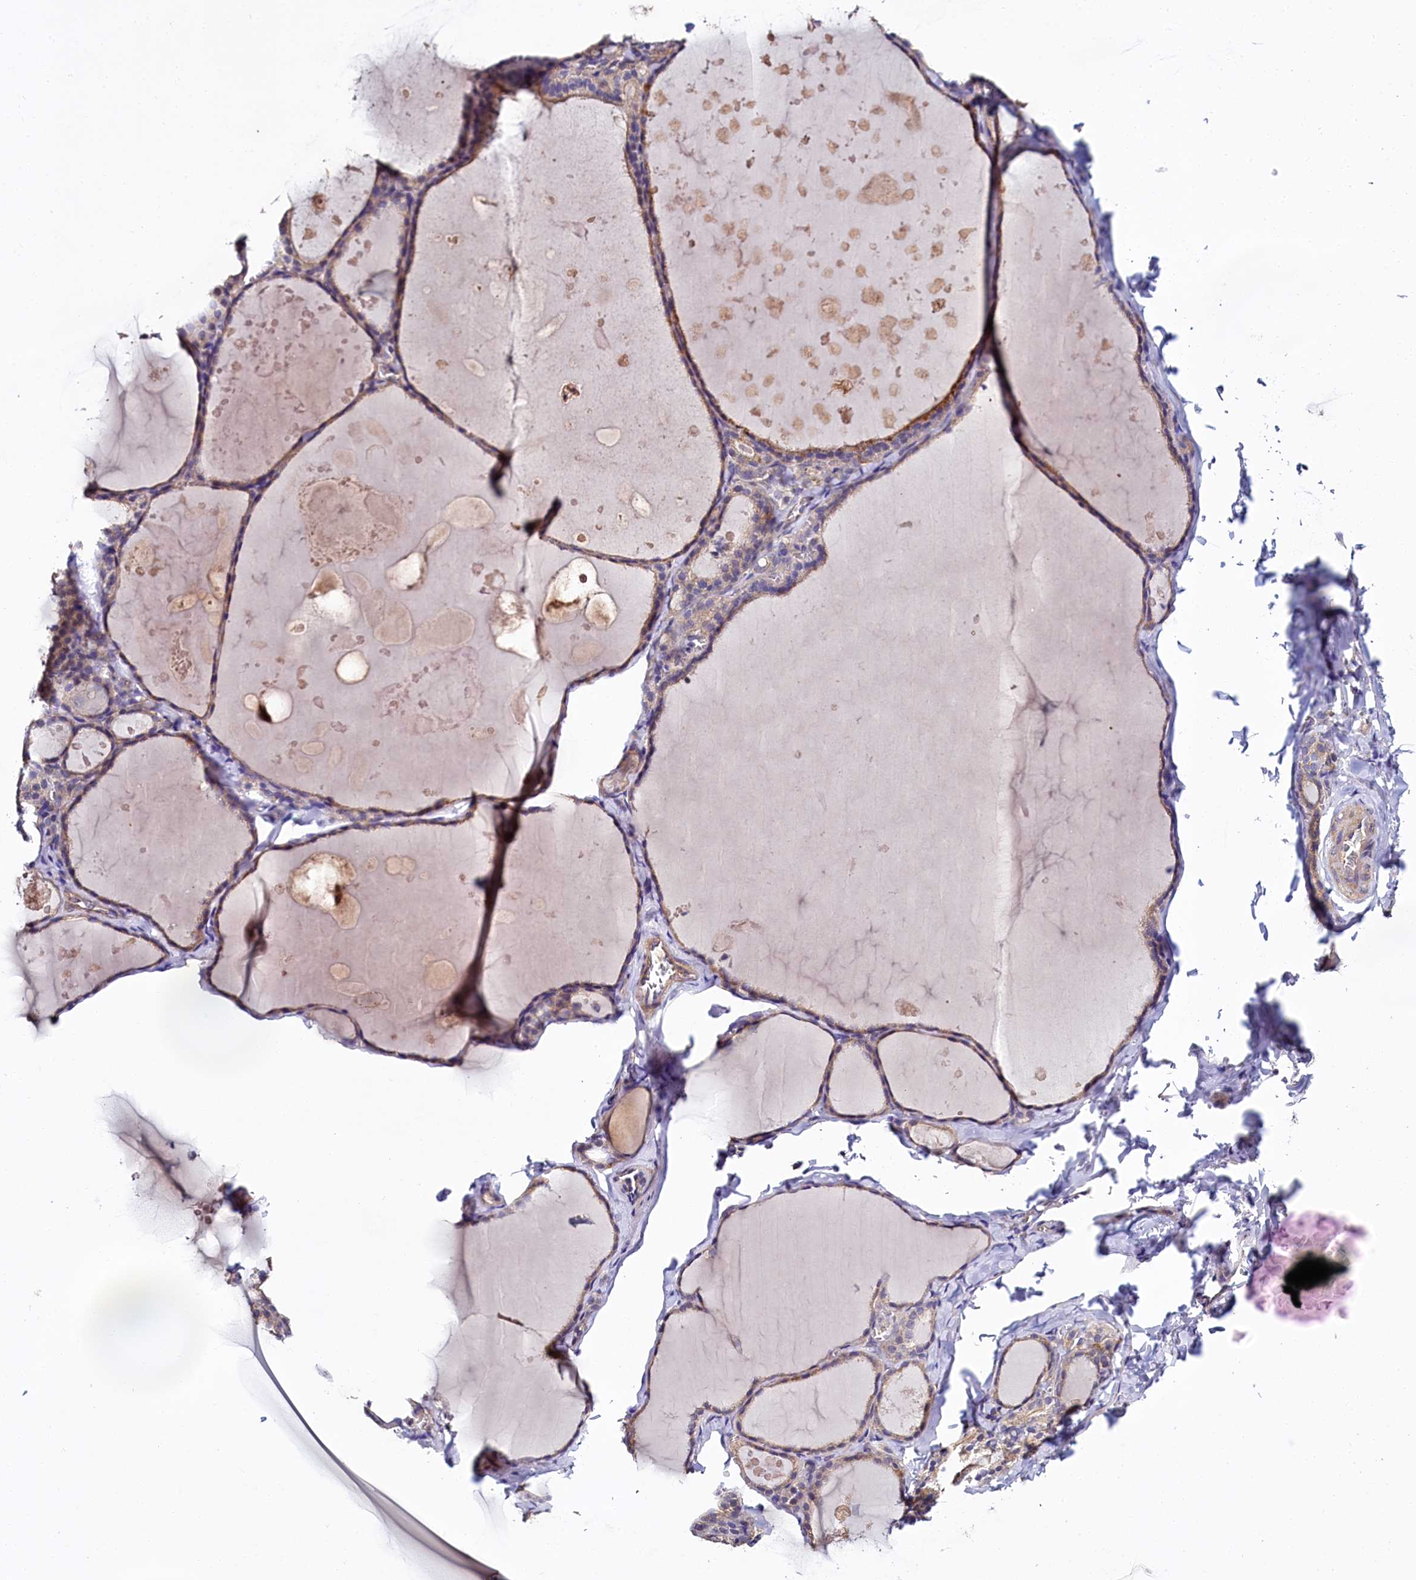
{"staining": {"intensity": "moderate", "quantity": ">75%", "location": "cytoplasmic/membranous"}, "tissue": "thyroid gland", "cell_type": "Glandular cells", "image_type": "normal", "snomed": [{"axis": "morphology", "description": "Normal tissue, NOS"}, {"axis": "topography", "description": "Thyroid gland"}], "caption": "The image displays staining of unremarkable thyroid gland, revealing moderate cytoplasmic/membranous protein staining (brown color) within glandular cells.", "gene": "CEP295", "patient": {"sex": "male", "age": 56}}